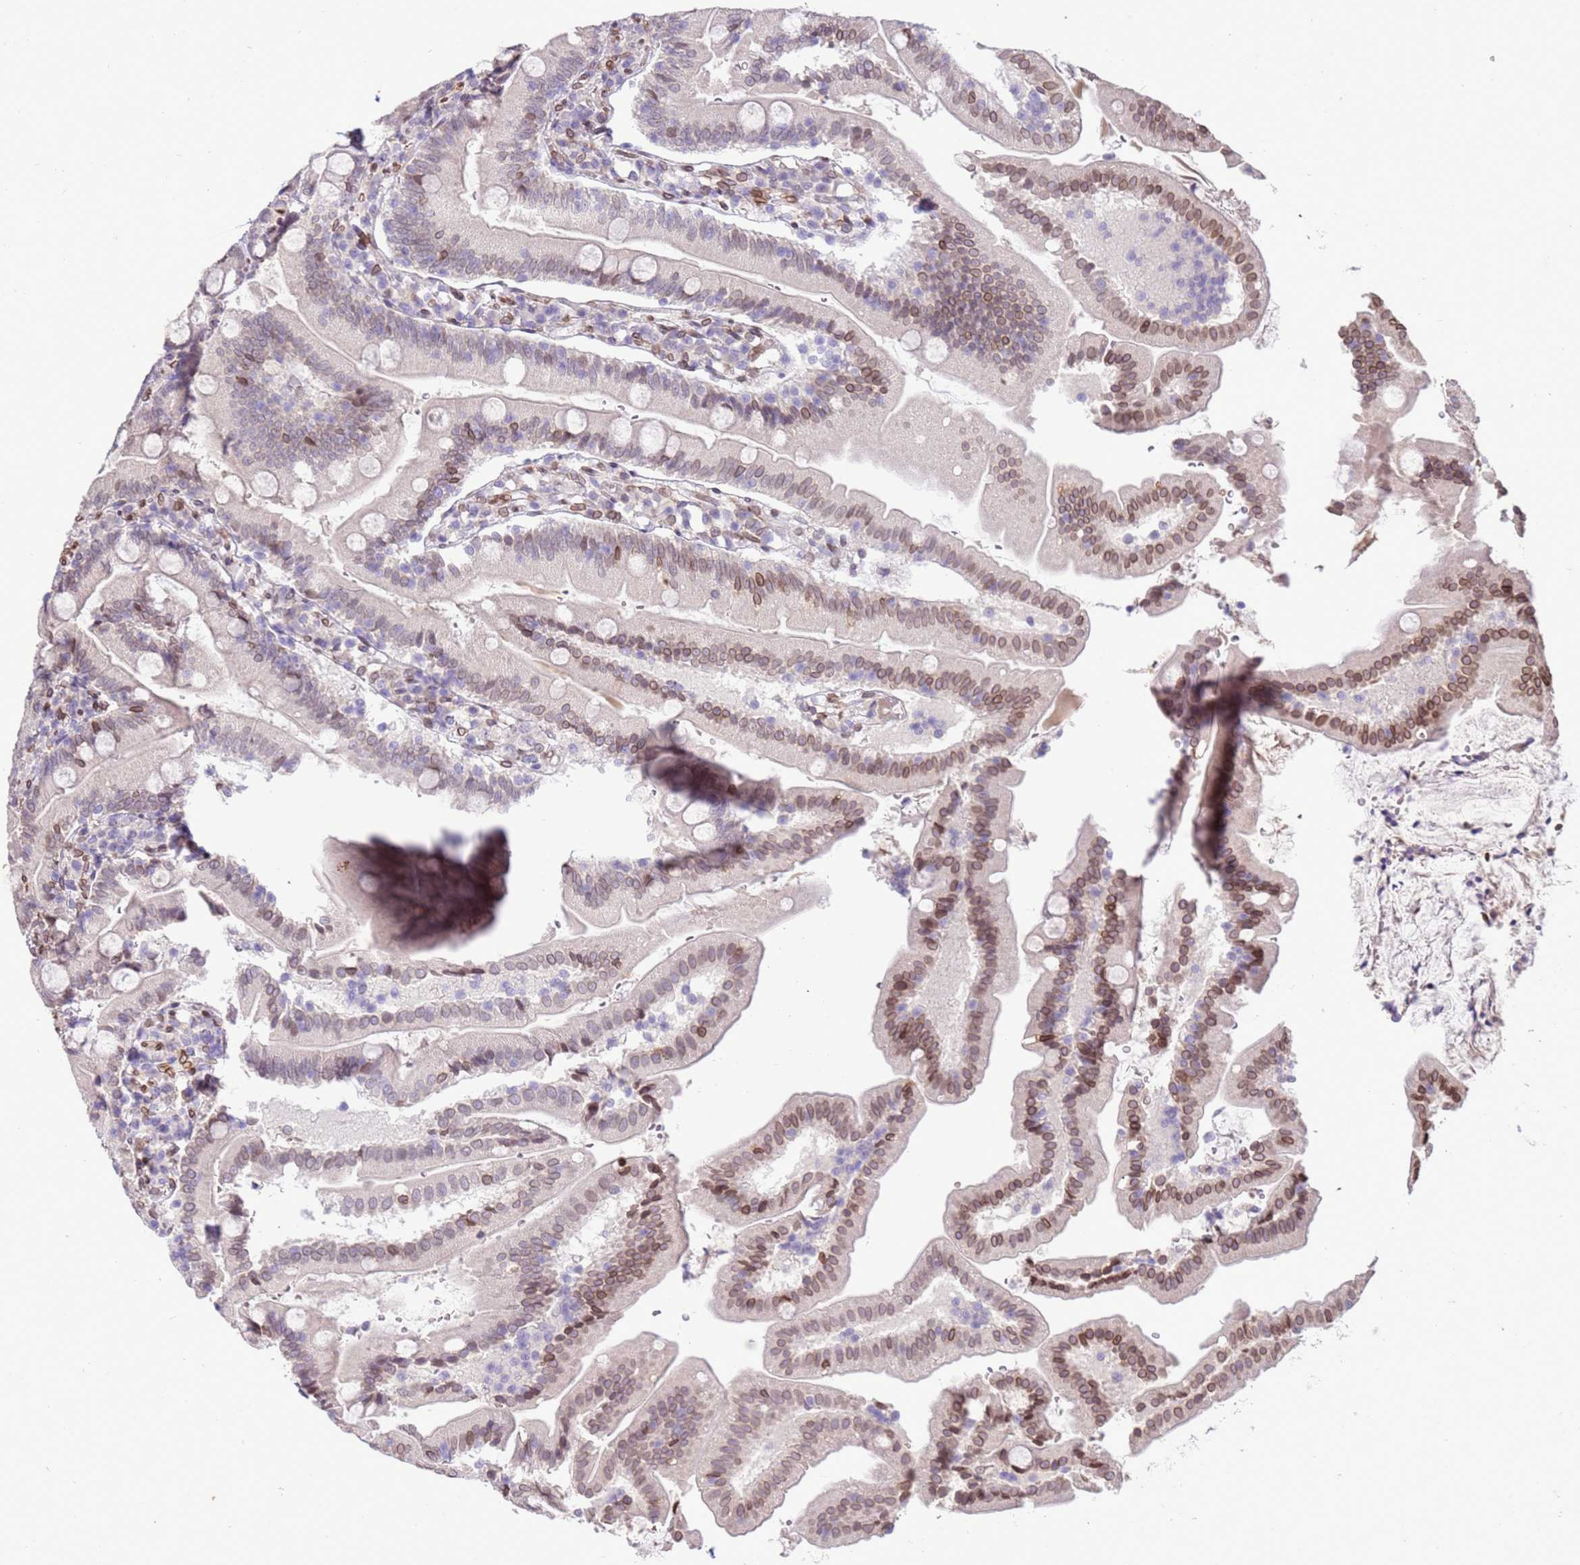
{"staining": {"intensity": "moderate", "quantity": "25%-75%", "location": "cytoplasmic/membranous,nuclear"}, "tissue": "duodenum", "cell_type": "Glandular cells", "image_type": "normal", "snomed": [{"axis": "morphology", "description": "Normal tissue, NOS"}, {"axis": "topography", "description": "Duodenum"}], "caption": "Normal duodenum shows moderate cytoplasmic/membranous,nuclear staining in about 25%-75% of glandular cells, visualized by immunohistochemistry.", "gene": "TMEM47", "patient": {"sex": "female", "age": 67}}